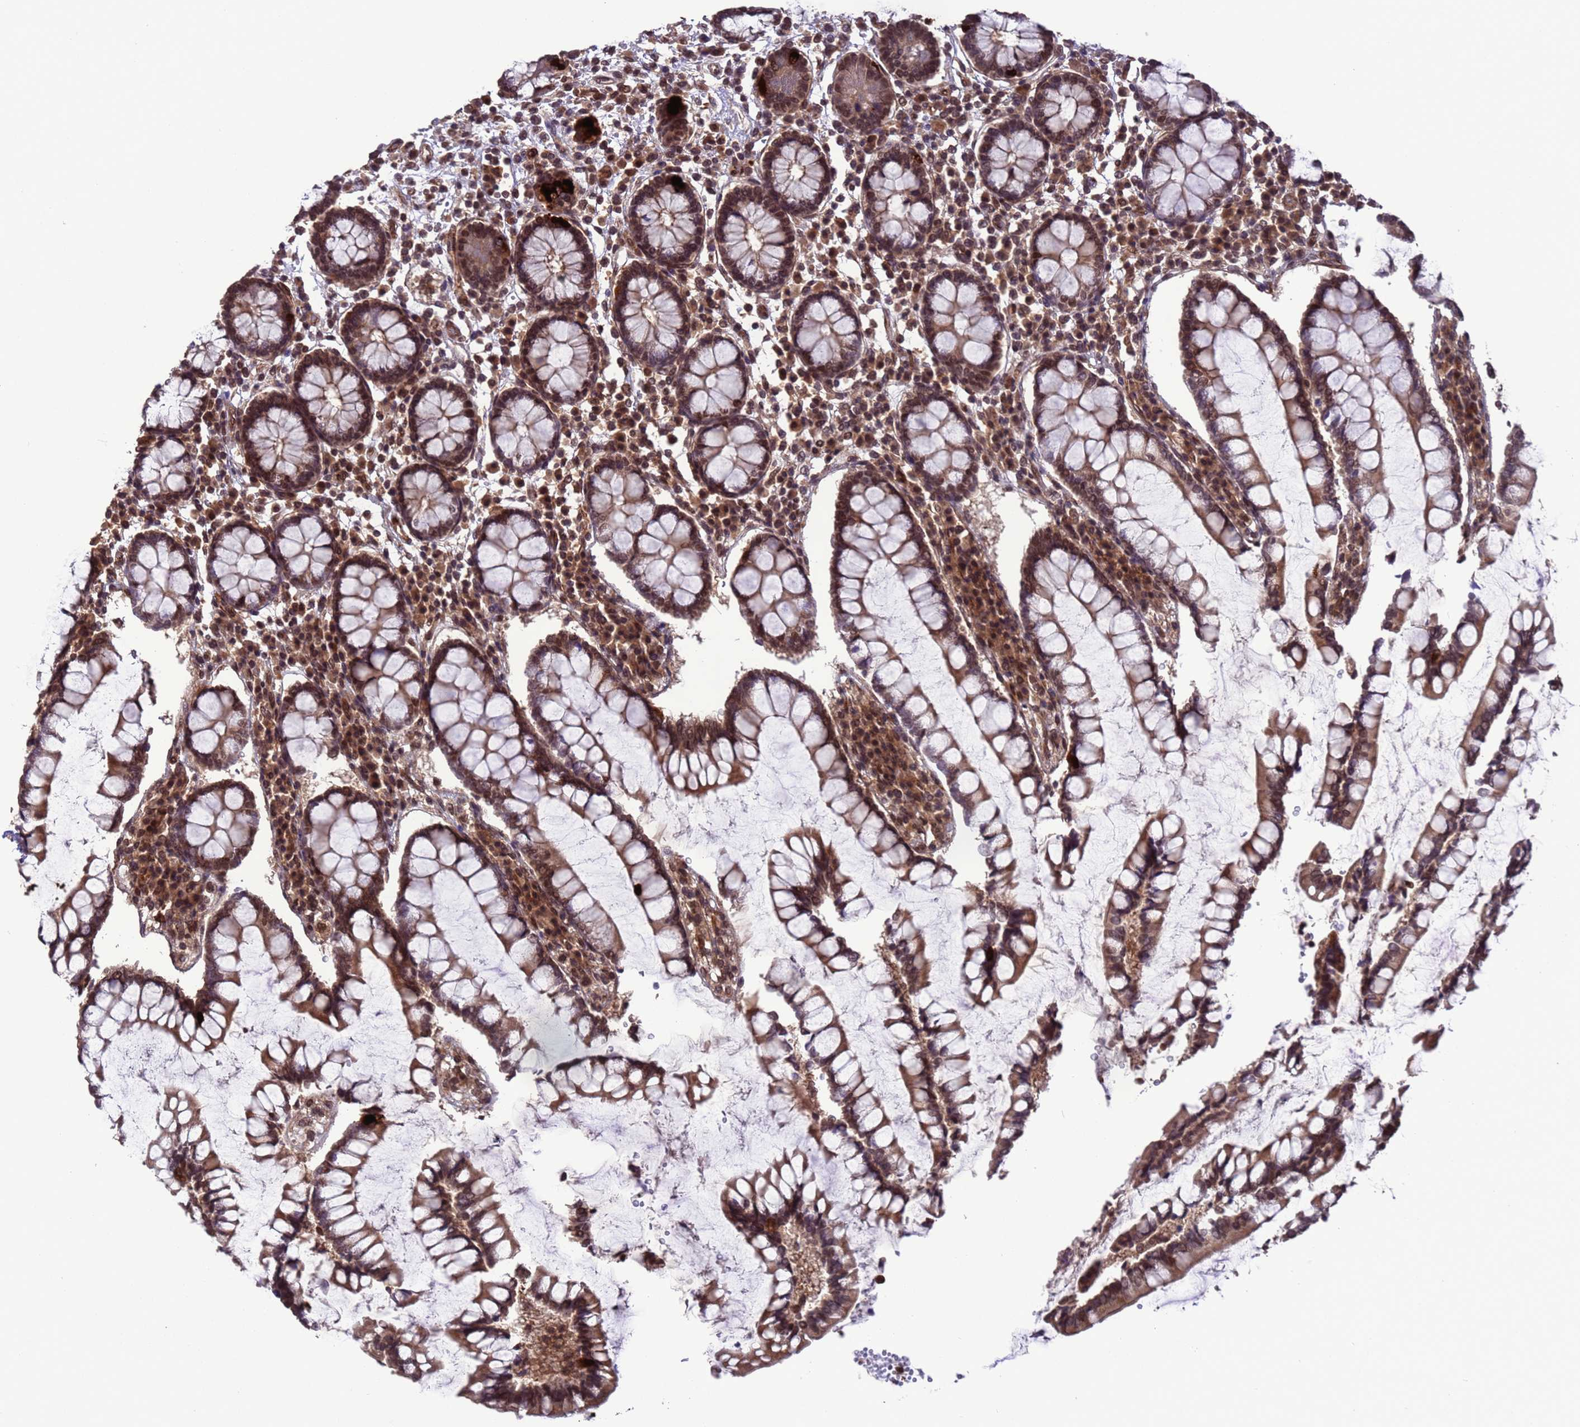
{"staining": {"intensity": "moderate", "quantity": ">75%", "location": "cytoplasmic/membranous,nuclear"}, "tissue": "colon", "cell_type": "Endothelial cells", "image_type": "normal", "snomed": [{"axis": "morphology", "description": "Normal tissue, NOS"}, {"axis": "topography", "description": "Colon"}], "caption": "A histopathology image showing moderate cytoplasmic/membranous,nuclear staining in about >75% of endothelial cells in benign colon, as visualized by brown immunohistochemical staining.", "gene": "VSTM4", "patient": {"sex": "female", "age": 79}}